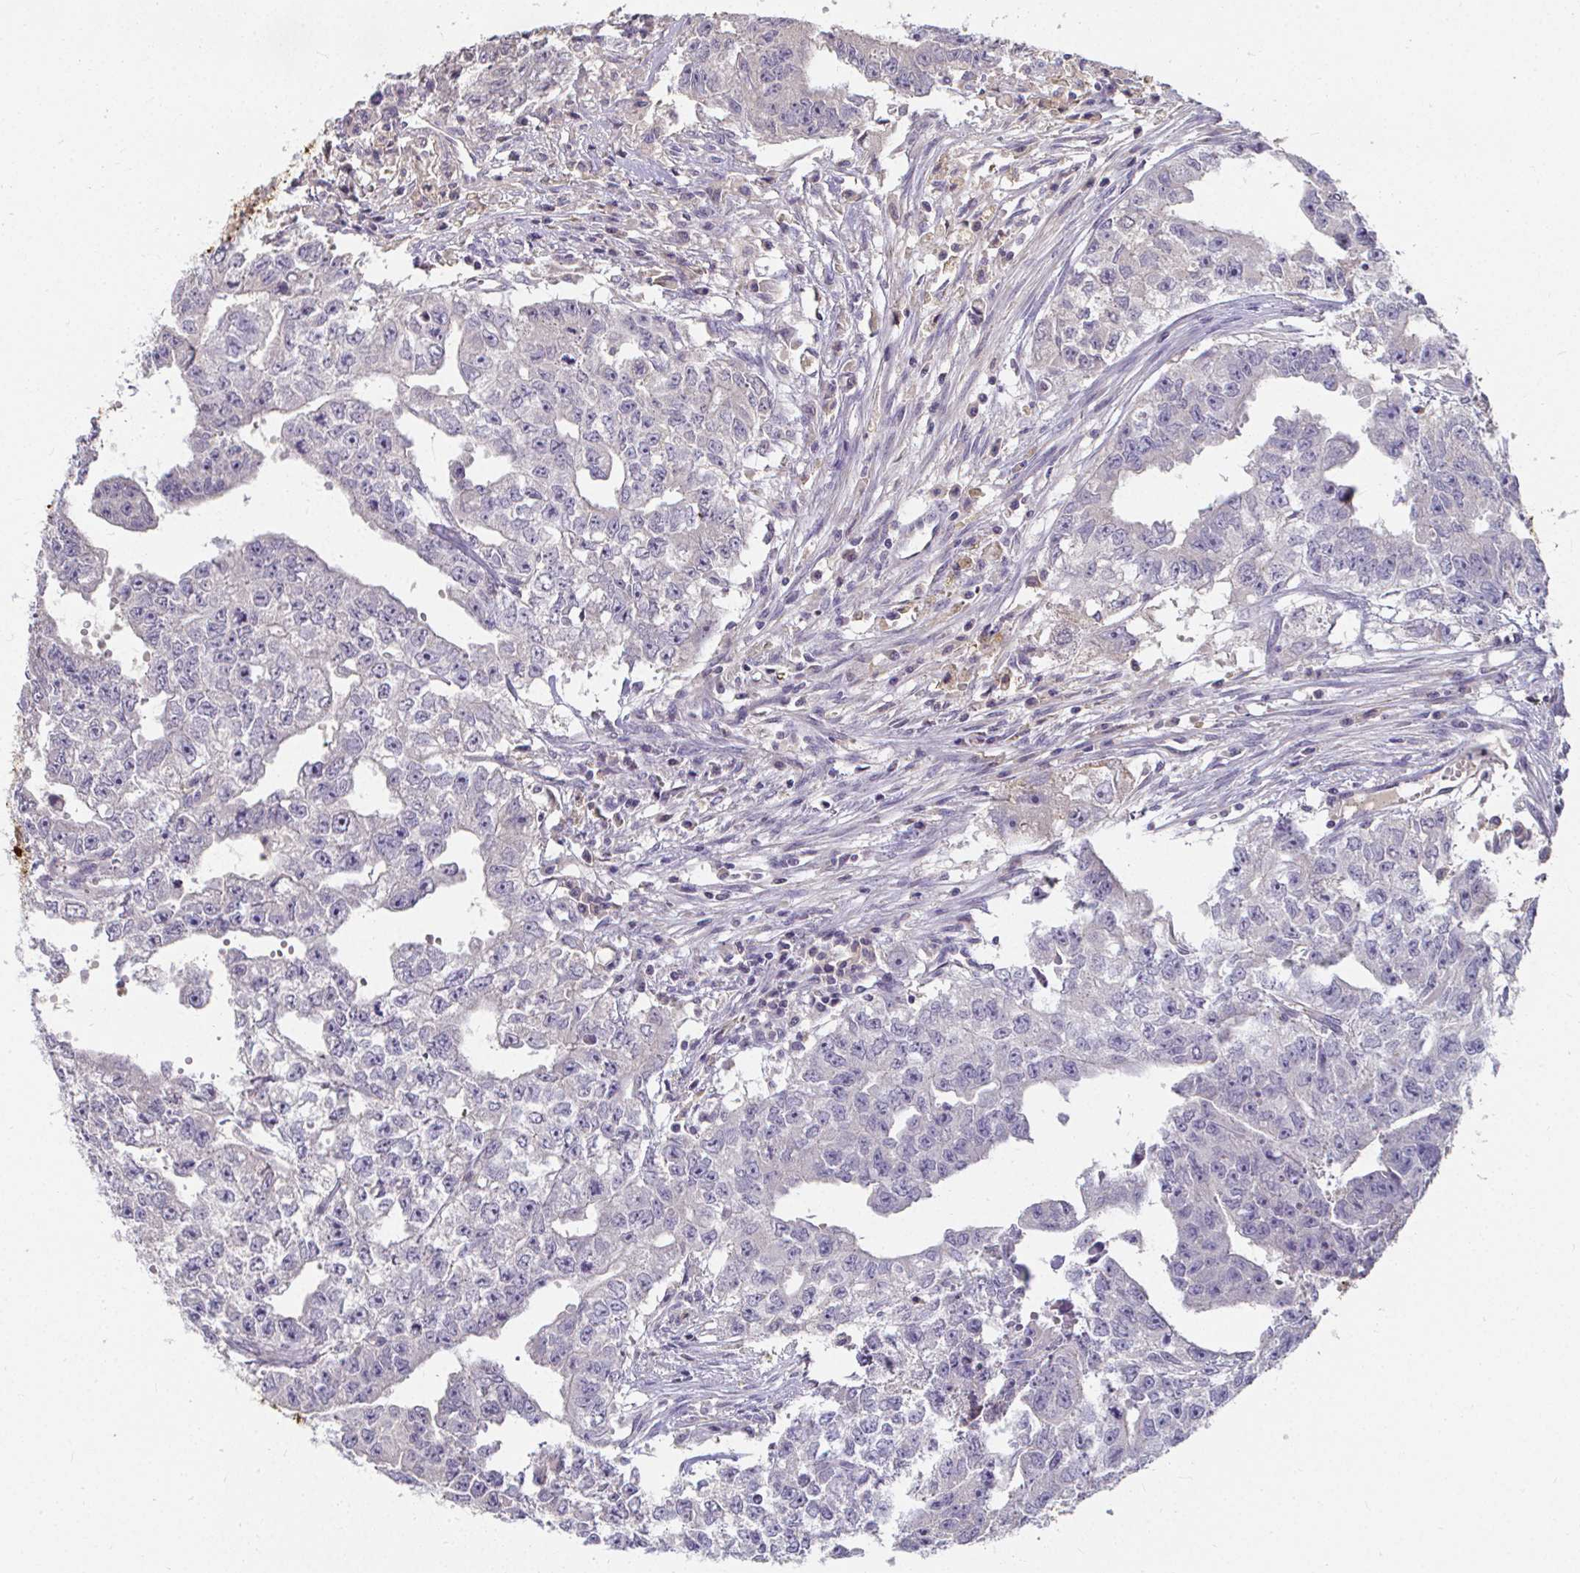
{"staining": {"intensity": "negative", "quantity": "none", "location": "none"}, "tissue": "testis cancer", "cell_type": "Tumor cells", "image_type": "cancer", "snomed": [{"axis": "morphology", "description": "Carcinoma, Embryonal, NOS"}, {"axis": "morphology", "description": "Teratoma, malignant, NOS"}, {"axis": "topography", "description": "Testis"}], "caption": "Photomicrograph shows no protein positivity in tumor cells of testis cancer (teratoma (malignant)) tissue.", "gene": "LOXL4", "patient": {"sex": "male", "age": 24}}